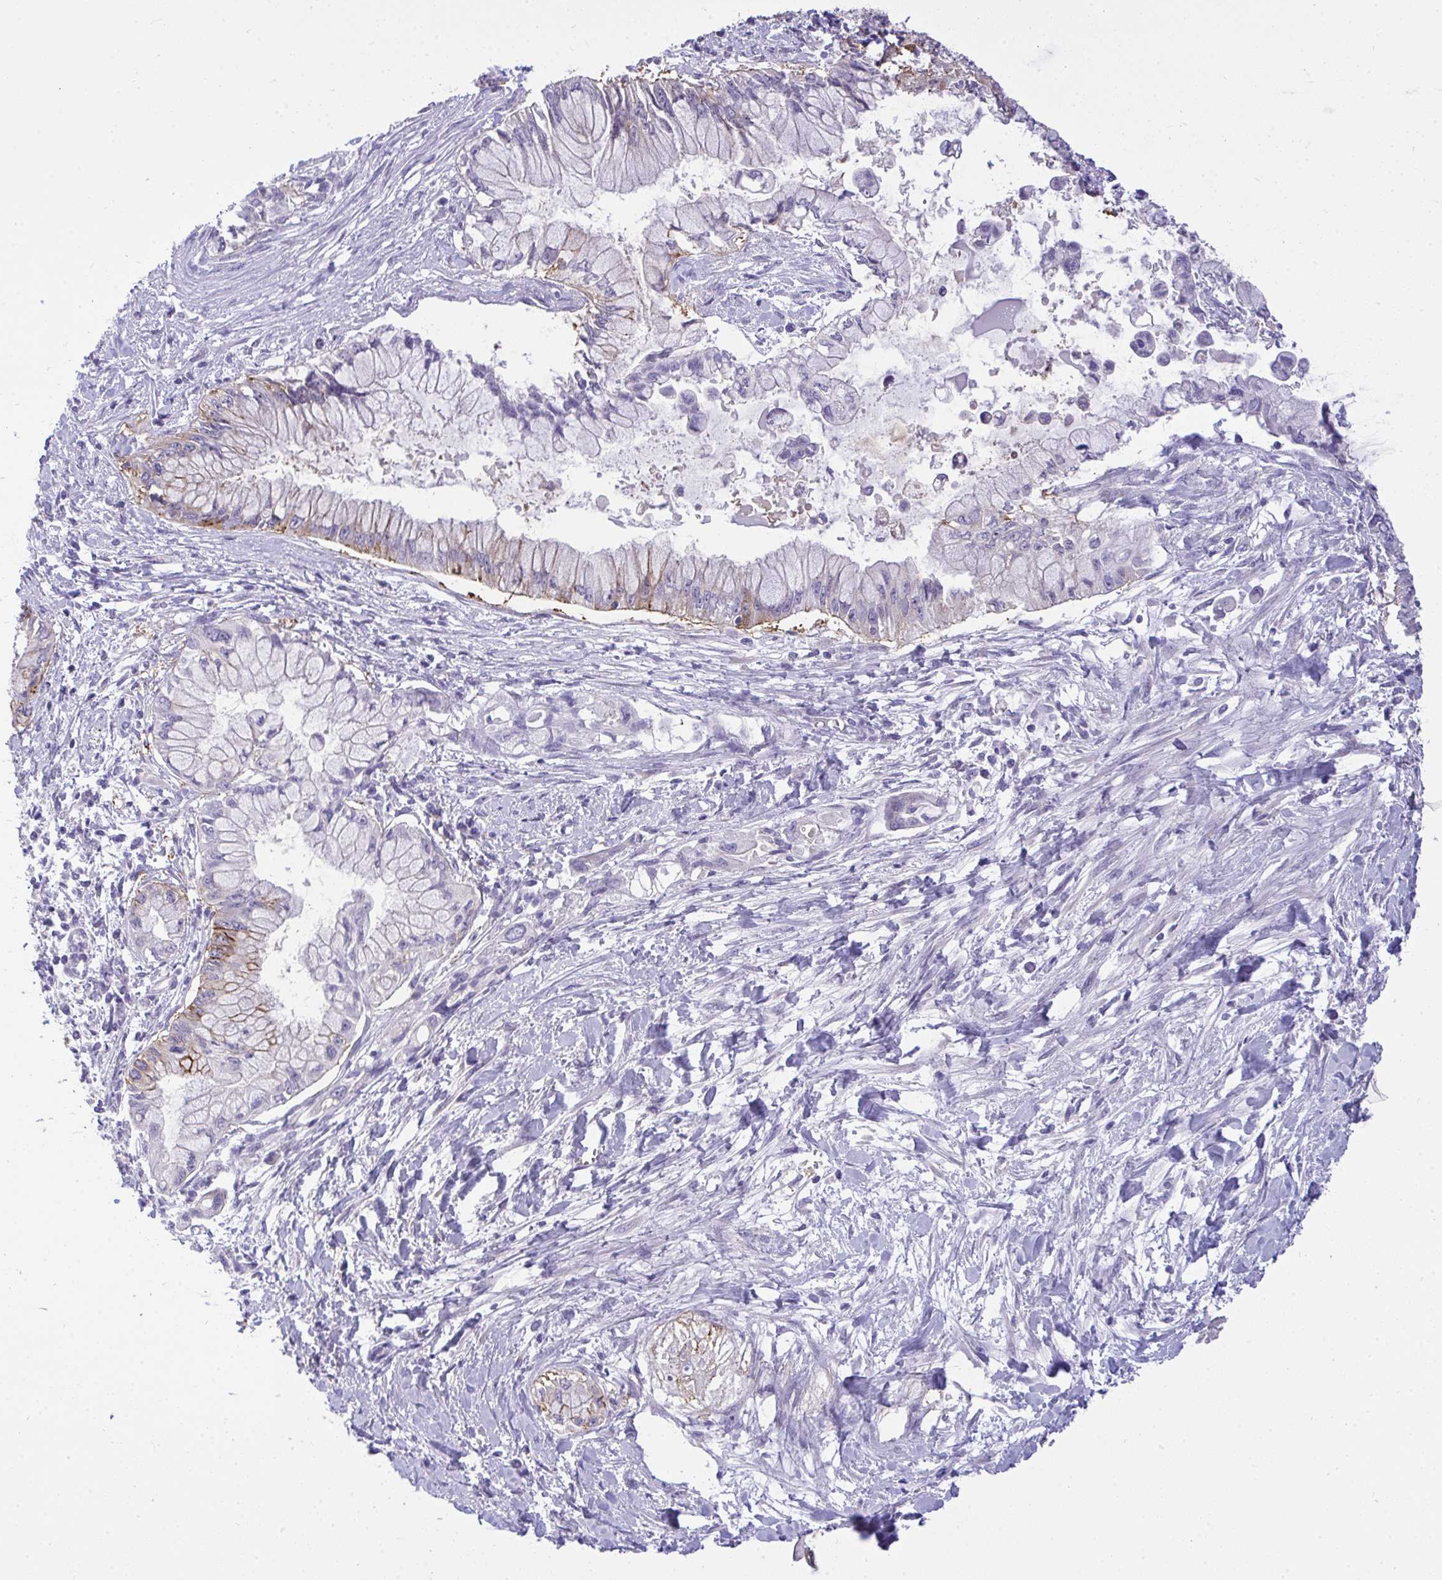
{"staining": {"intensity": "moderate", "quantity": "<25%", "location": "cytoplasmic/membranous"}, "tissue": "pancreatic cancer", "cell_type": "Tumor cells", "image_type": "cancer", "snomed": [{"axis": "morphology", "description": "Adenocarcinoma, NOS"}, {"axis": "topography", "description": "Pancreas"}], "caption": "Pancreatic cancer (adenocarcinoma) was stained to show a protein in brown. There is low levels of moderate cytoplasmic/membranous positivity in approximately <25% of tumor cells.", "gene": "VGLL3", "patient": {"sex": "male", "age": 48}}